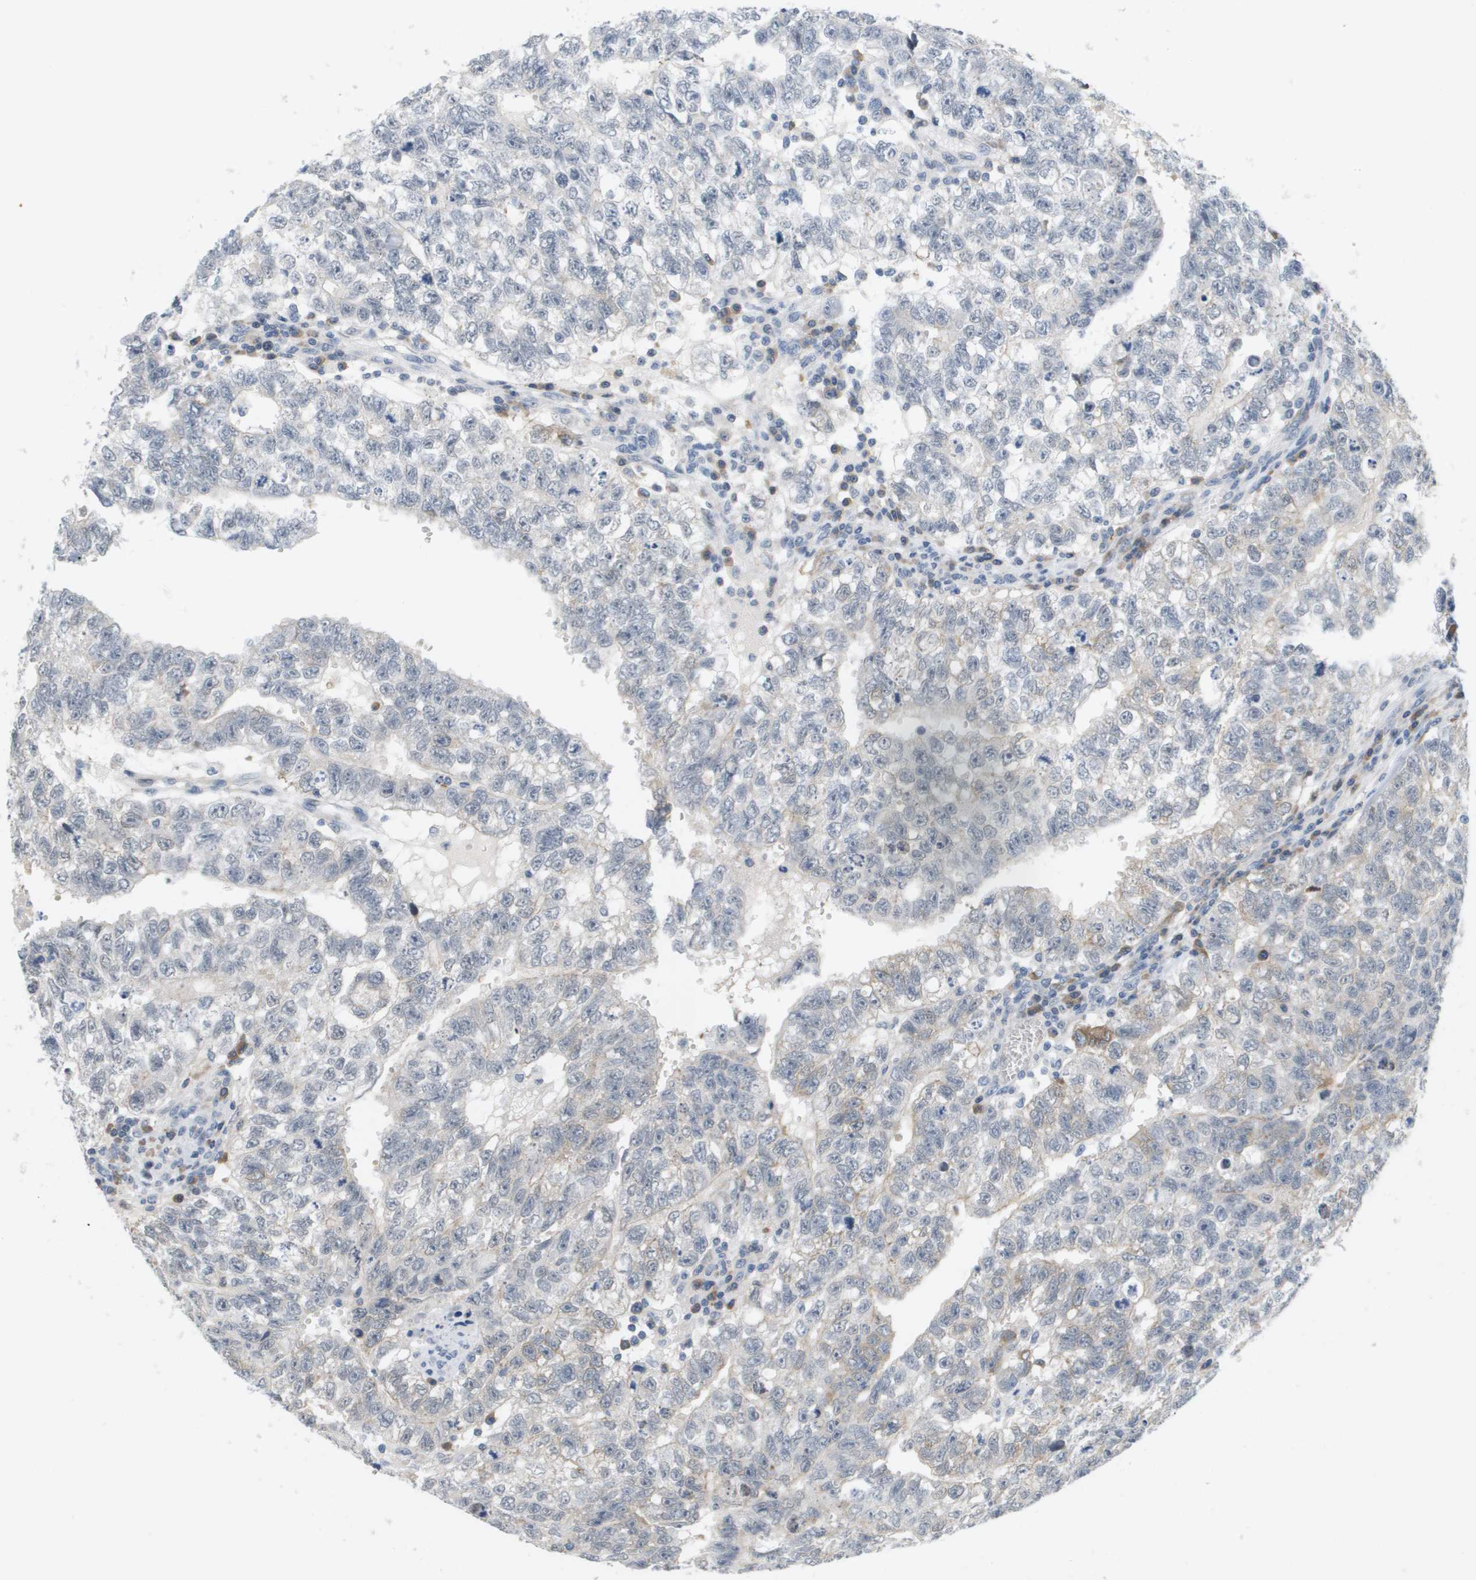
{"staining": {"intensity": "negative", "quantity": "none", "location": "none"}, "tissue": "testis cancer", "cell_type": "Tumor cells", "image_type": "cancer", "snomed": [{"axis": "morphology", "description": "Seminoma, NOS"}, {"axis": "morphology", "description": "Carcinoma, Embryonal, NOS"}, {"axis": "topography", "description": "Testis"}], "caption": "DAB (3,3'-diaminobenzidine) immunohistochemical staining of human testis seminoma demonstrates no significant staining in tumor cells.", "gene": "MARCHF8", "patient": {"sex": "male", "age": 38}}